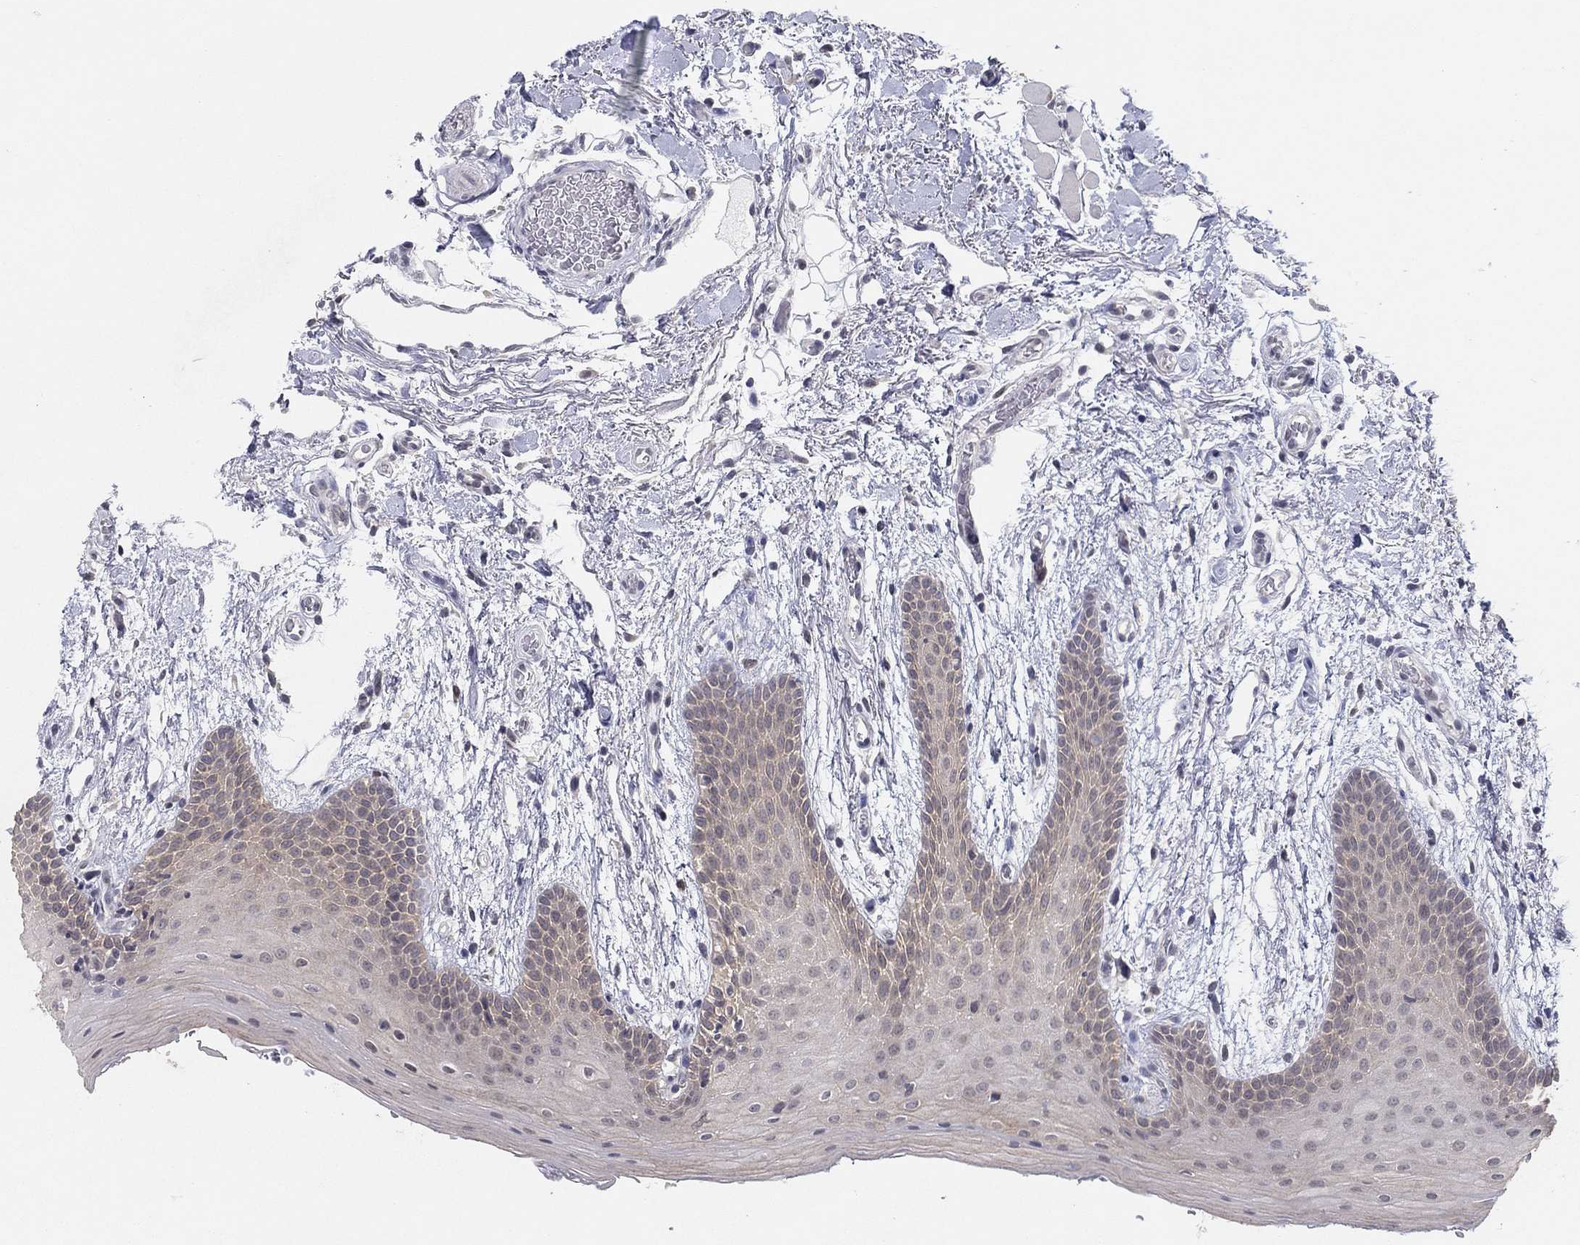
{"staining": {"intensity": "weak", "quantity": "25%-75%", "location": "cytoplasmic/membranous"}, "tissue": "oral mucosa", "cell_type": "Squamous epithelial cells", "image_type": "normal", "snomed": [{"axis": "morphology", "description": "Normal tissue, NOS"}, {"axis": "topography", "description": "Oral tissue"}, {"axis": "topography", "description": "Tounge, NOS"}], "caption": "The image displays staining of benign oral mucosa, revealing weak cytoplasmic/membranous protein staining (brown color) within squamous epithelial cells.", "gene": "SLC22A2", "patient": {"sex": "female", "age": 86}}